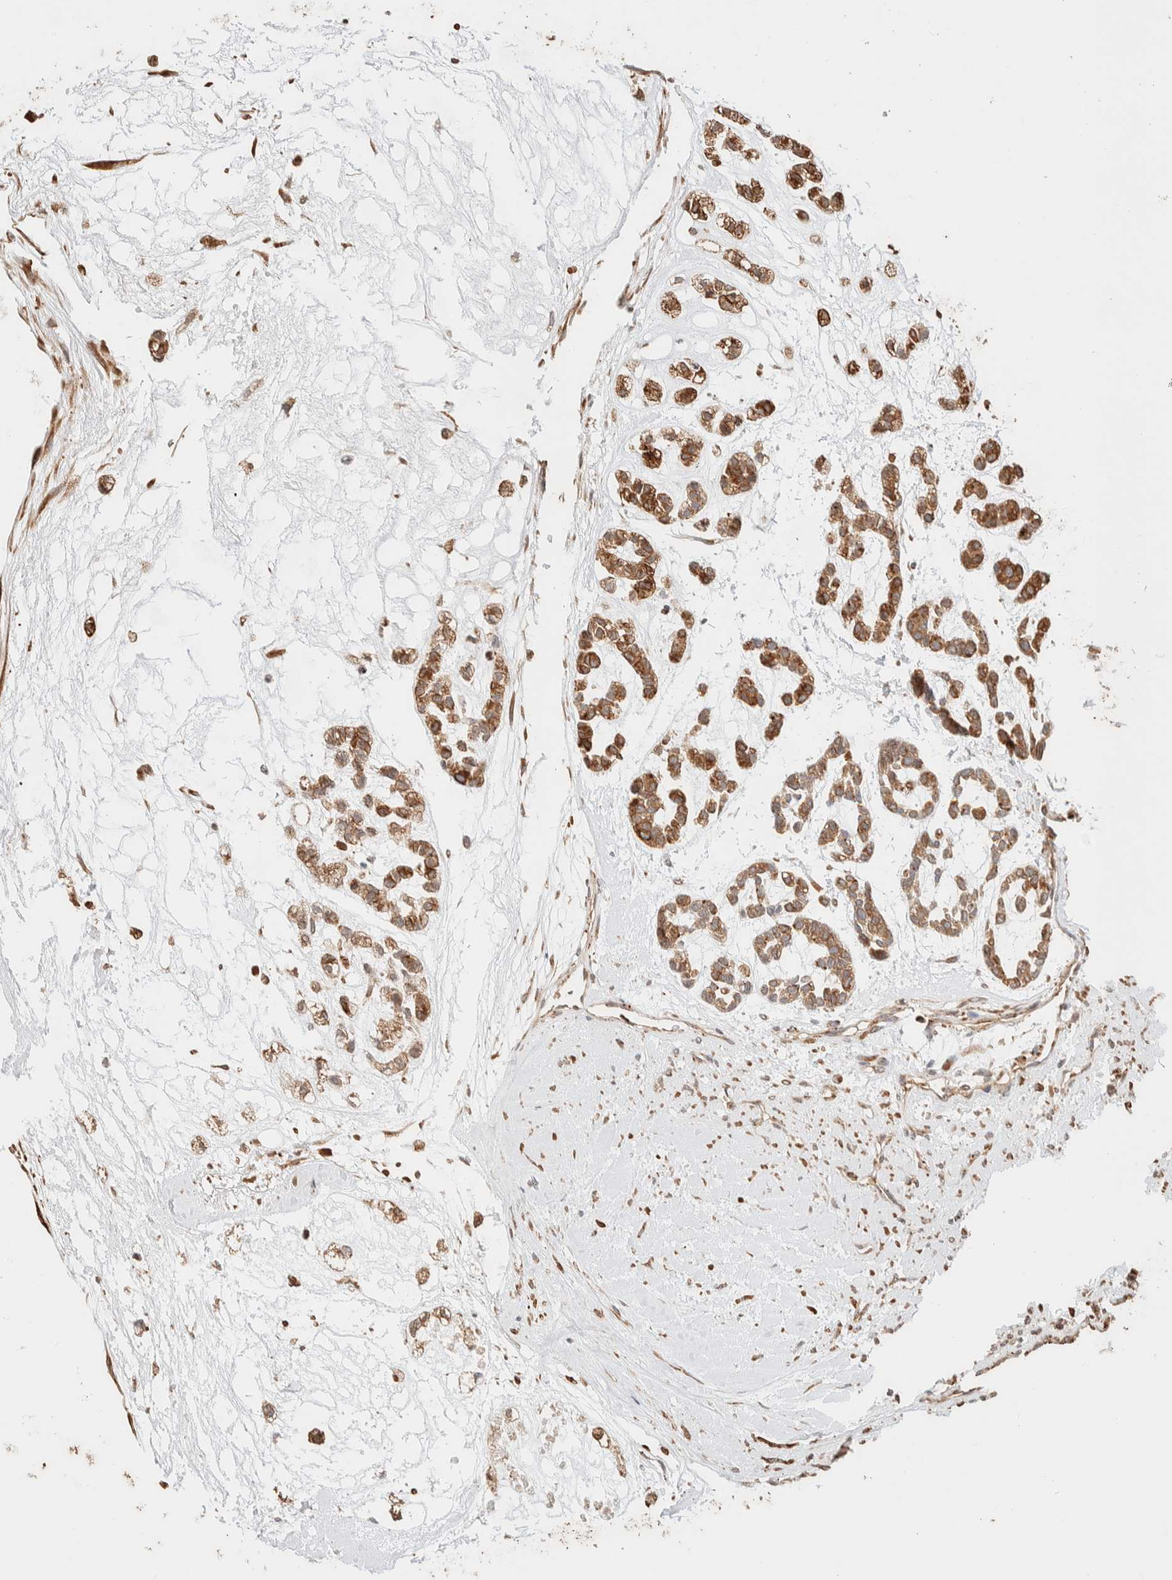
{"staining": {"intensity": "moderate", "quantity": ">75%", "location": "cytoplasmic/membranous"}, "tissue": "head and neck cancer", "cell_type": "Tumor cells", "image_type": "cancer", "snomed": [{"axis": "morphology", "description": "Adenocarcinoma, NOS"}, {"axis": "morphology", "description": "Adenoma, NOS"}, {"axis": "topography", "description": "Head-Neck"}], "caption": "Human head and neck cancer stained with a brown dye exhibits moderate cytoplasmic/membranous positive expression in approximately >75% of tumor cells.", "gene": "INTS1", "patient": {"sex": "female", "age": 55}}